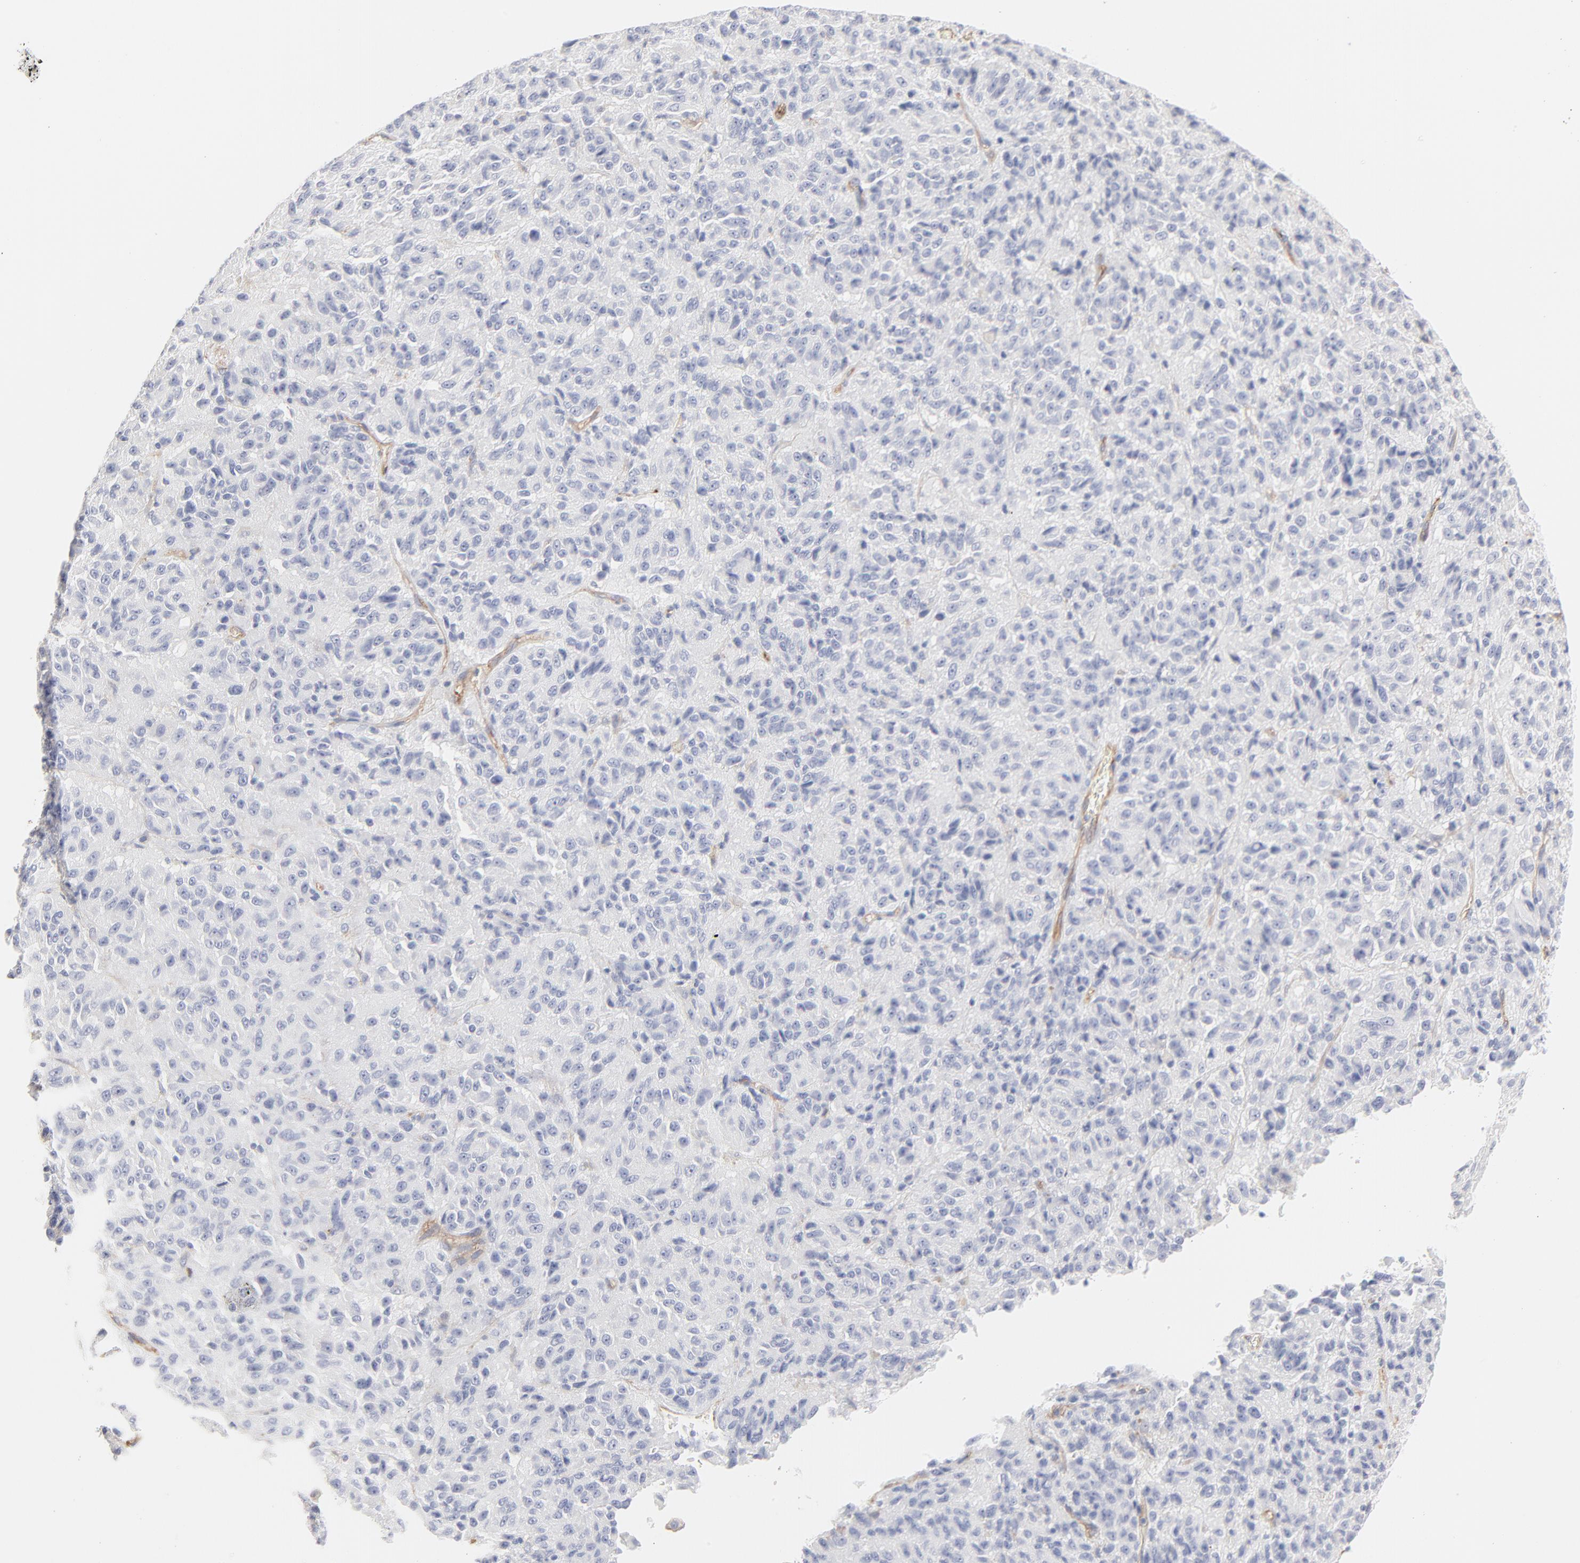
{"staining": {"intensity": "negative", "quantity": "none", "location": "none"}, "tissue": "melanoma", "cell_type": "Tumor cells", "image_type": "cancer", "snomed": [{"axis": "morphology", "description": "Malignant melanoma, Metastatic site"}, {"axis": "topography", "description": "Lung"}], "caption": "High magnification brightfield microscopy of malignant melanoma (metastatic site) stained with DAB (brown) and counterstained with hematoxylin (blue): tumor cells show no significant positivity.", "gene": "ITGA5", "patient": {"sex": "male", "age": 64}}